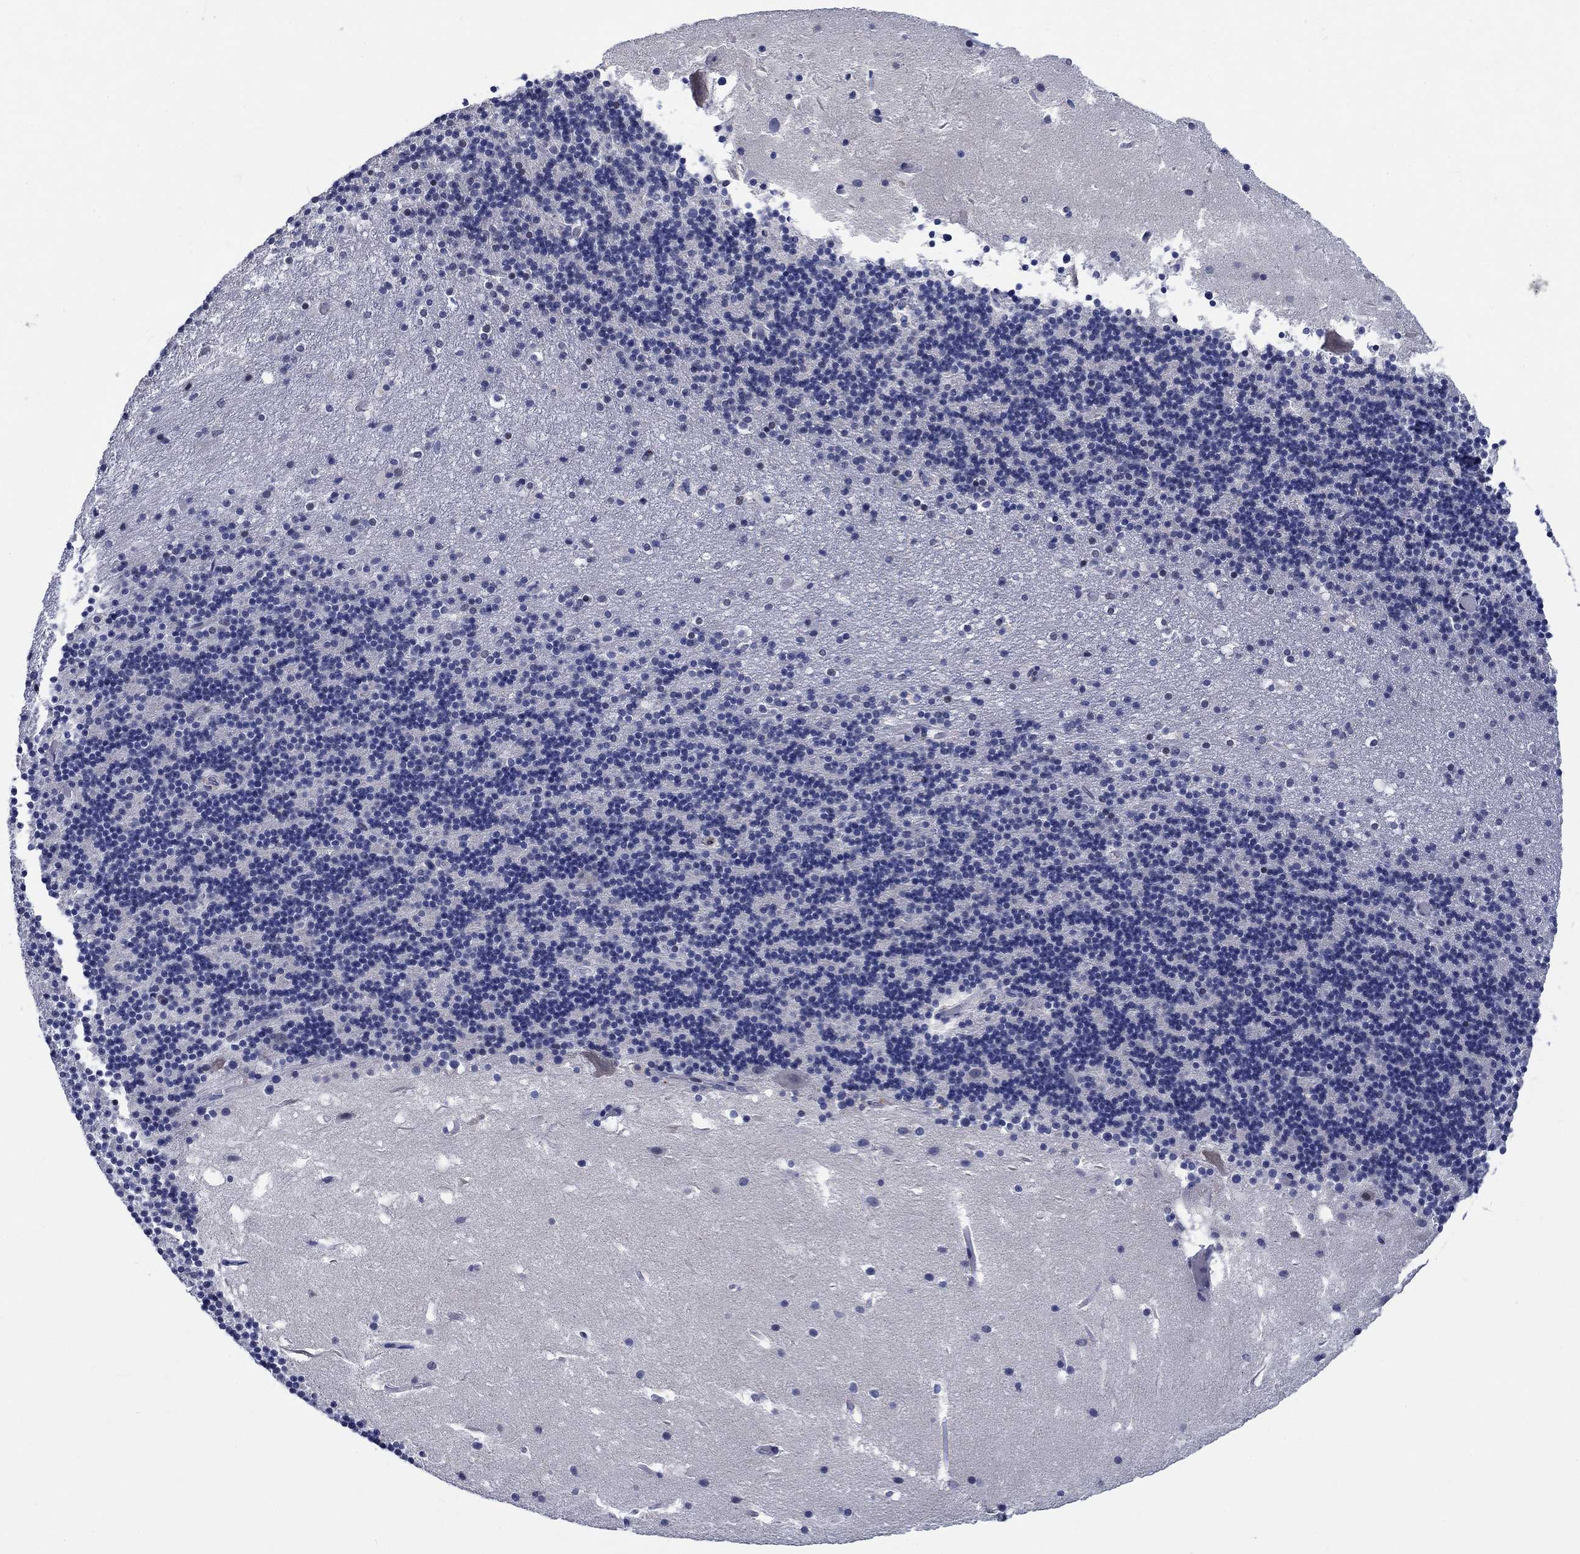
{"staining": {"intensity": "negative", "quantity": "none", "location": "none"}, "tissue": "cerebellum", "cell_type": "Cells in granular layer", "image_type": "normal", "snomed": [{"axis": "morphology", "description": "Normal tissue, NOS"}, {"axis": "topography", "description": "Cerebellum"}], "caption": "IHC photomicrograph of normal cerebellum: cerebellum stained with DAB demonstrates no significant protein expression in cells in granular layer.", "gene": "HTN1", "patient": {"sex": "male", "age": 37}}